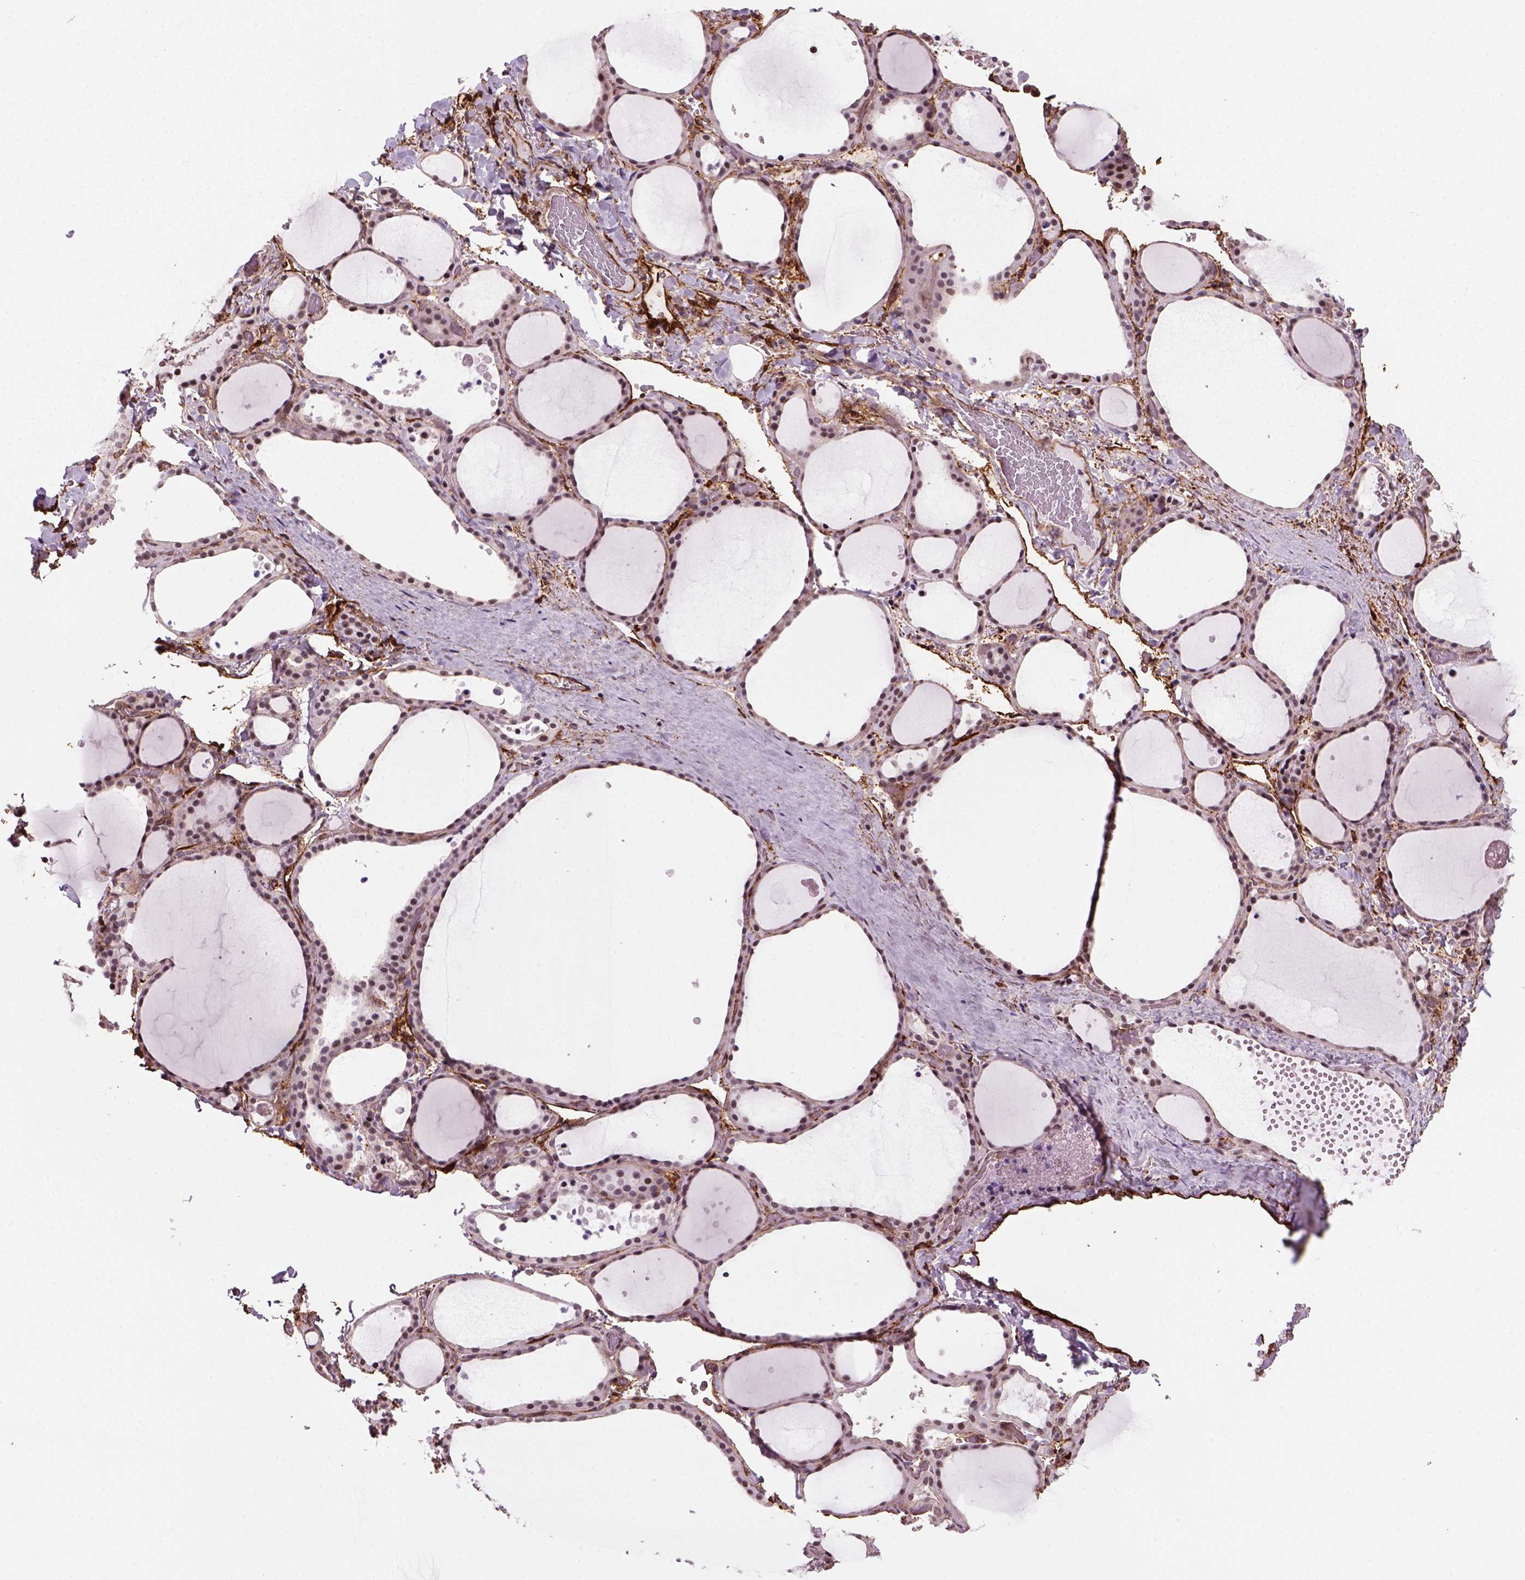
{"staining": {"intensity": "negative", "quantity": "none", "location": "none"}, "tissue": "thyroid gland", "cell_type": "Glandular cells", "image_type": "normal", "snomed": [{"axis": "morphology", "description": "Normal tissue, NOS"}, {"axis": "topography", "description": "Thyroid gland"}], "caption": "IHC micrograph of normal thyroid gland: thyroid gland stained with DAB (3,3'-diaminobenzidine) demonstrates no significant protein positivity in glandular cells. (DAB IHC, high magnification).", "gene": "MARCKS", "patient": {"sex": "female", "age": 36}}